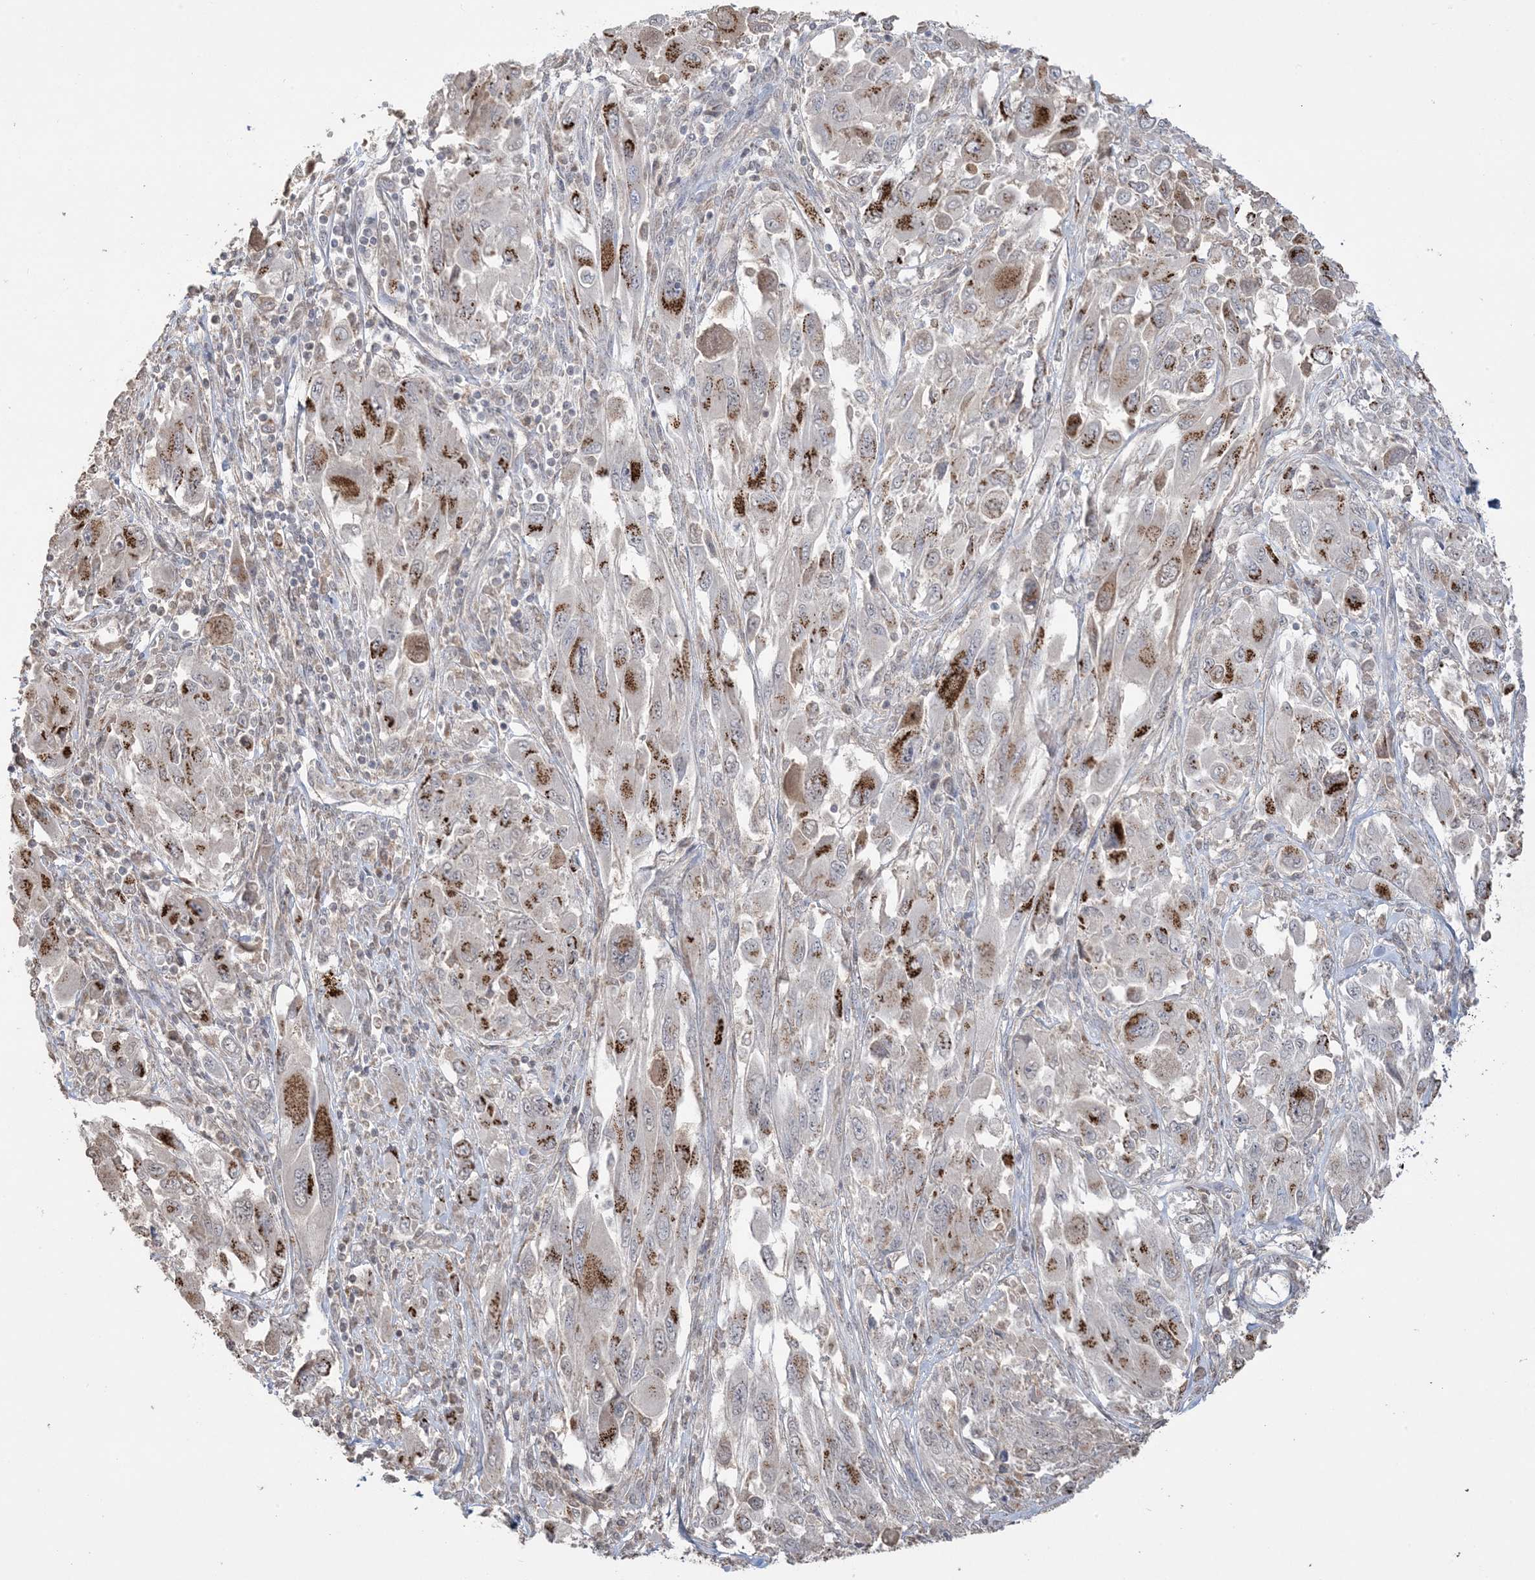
{"staining": {"intensity": "moderate", "quantity": ">75%", "location": "cytoplasmic/membranous"}, "tissue": "melanoma", "cell_type": "Tumor cells", "image_type": "cancer", "snomed": [{"axis": "morphology", "description": "Malignant melanoma, NOS"}, {"axis": "topography", "description": "Skin"}], "caption": "IHC histopathology image of malignant melanoma stained for a protein (brown), which reveals medium levels of moderate cytoplasmic/membranous expression in about >75% of tumor cells.", "gene": "XRN1", "patient": {"sex": "female", "age": 91}}